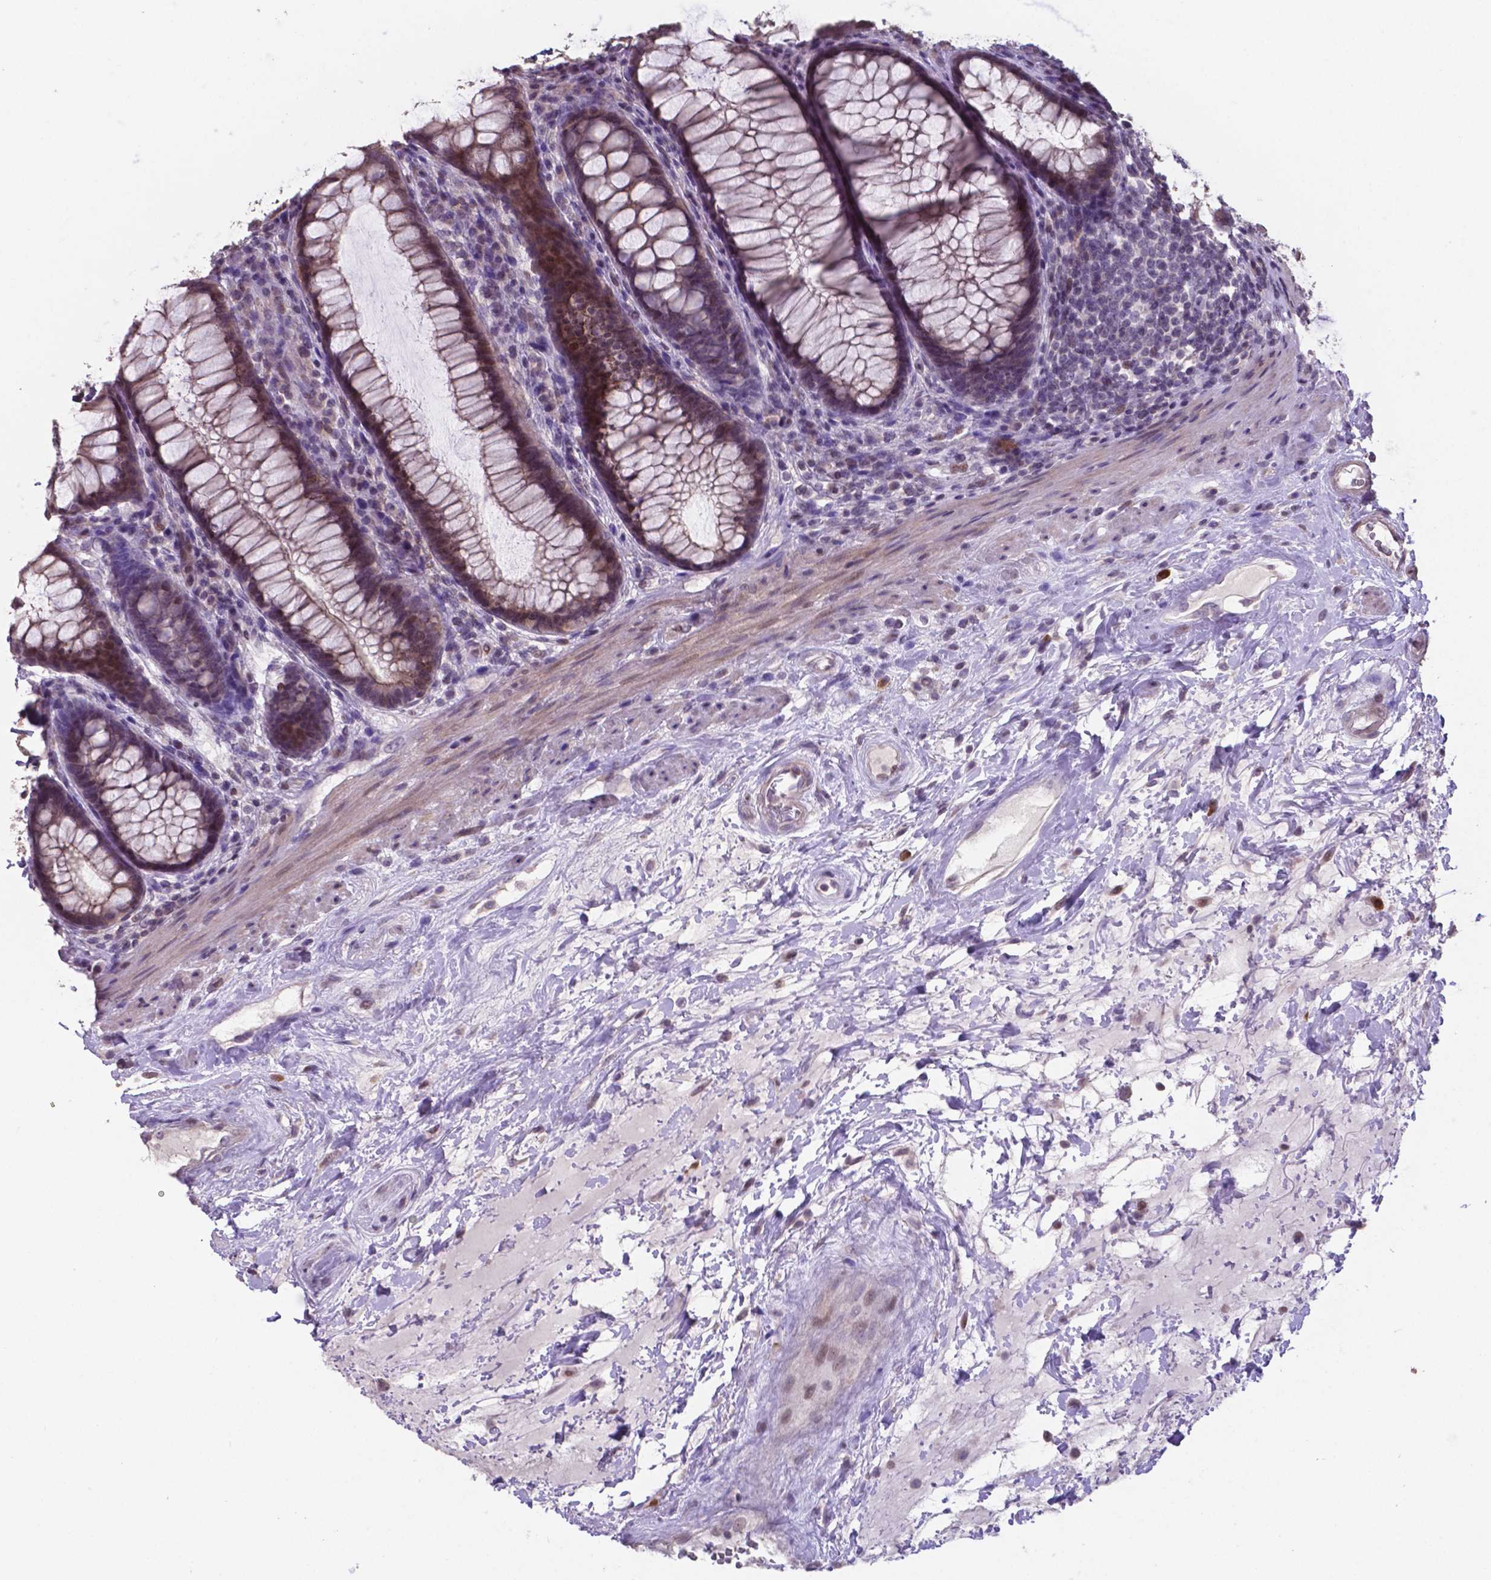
{"staining": {"intensity": "moderate", "quantity": "25%-75%", "location": "cytoplasmic/membranous"}, "tissue": "rectum", "cell_type": "Glandular cells", "image_type": "normal", "snomed": [{"axis": "morphology", "description": "Normal tissue, NOS"}, {"axis": "topography", "description": "Rectum"}], "caption": "Glandular cells display moderate cytoplasmic/membranous staining in approximately 25%-75% of cells in unremarkable rectum. The staining is performed using DAB brown chromogen to label protein expression. The nuclei are counter-stained blue using hematoxylin.", "gene": "MLC1", "patient": {"sex": "male", "age": 72}}